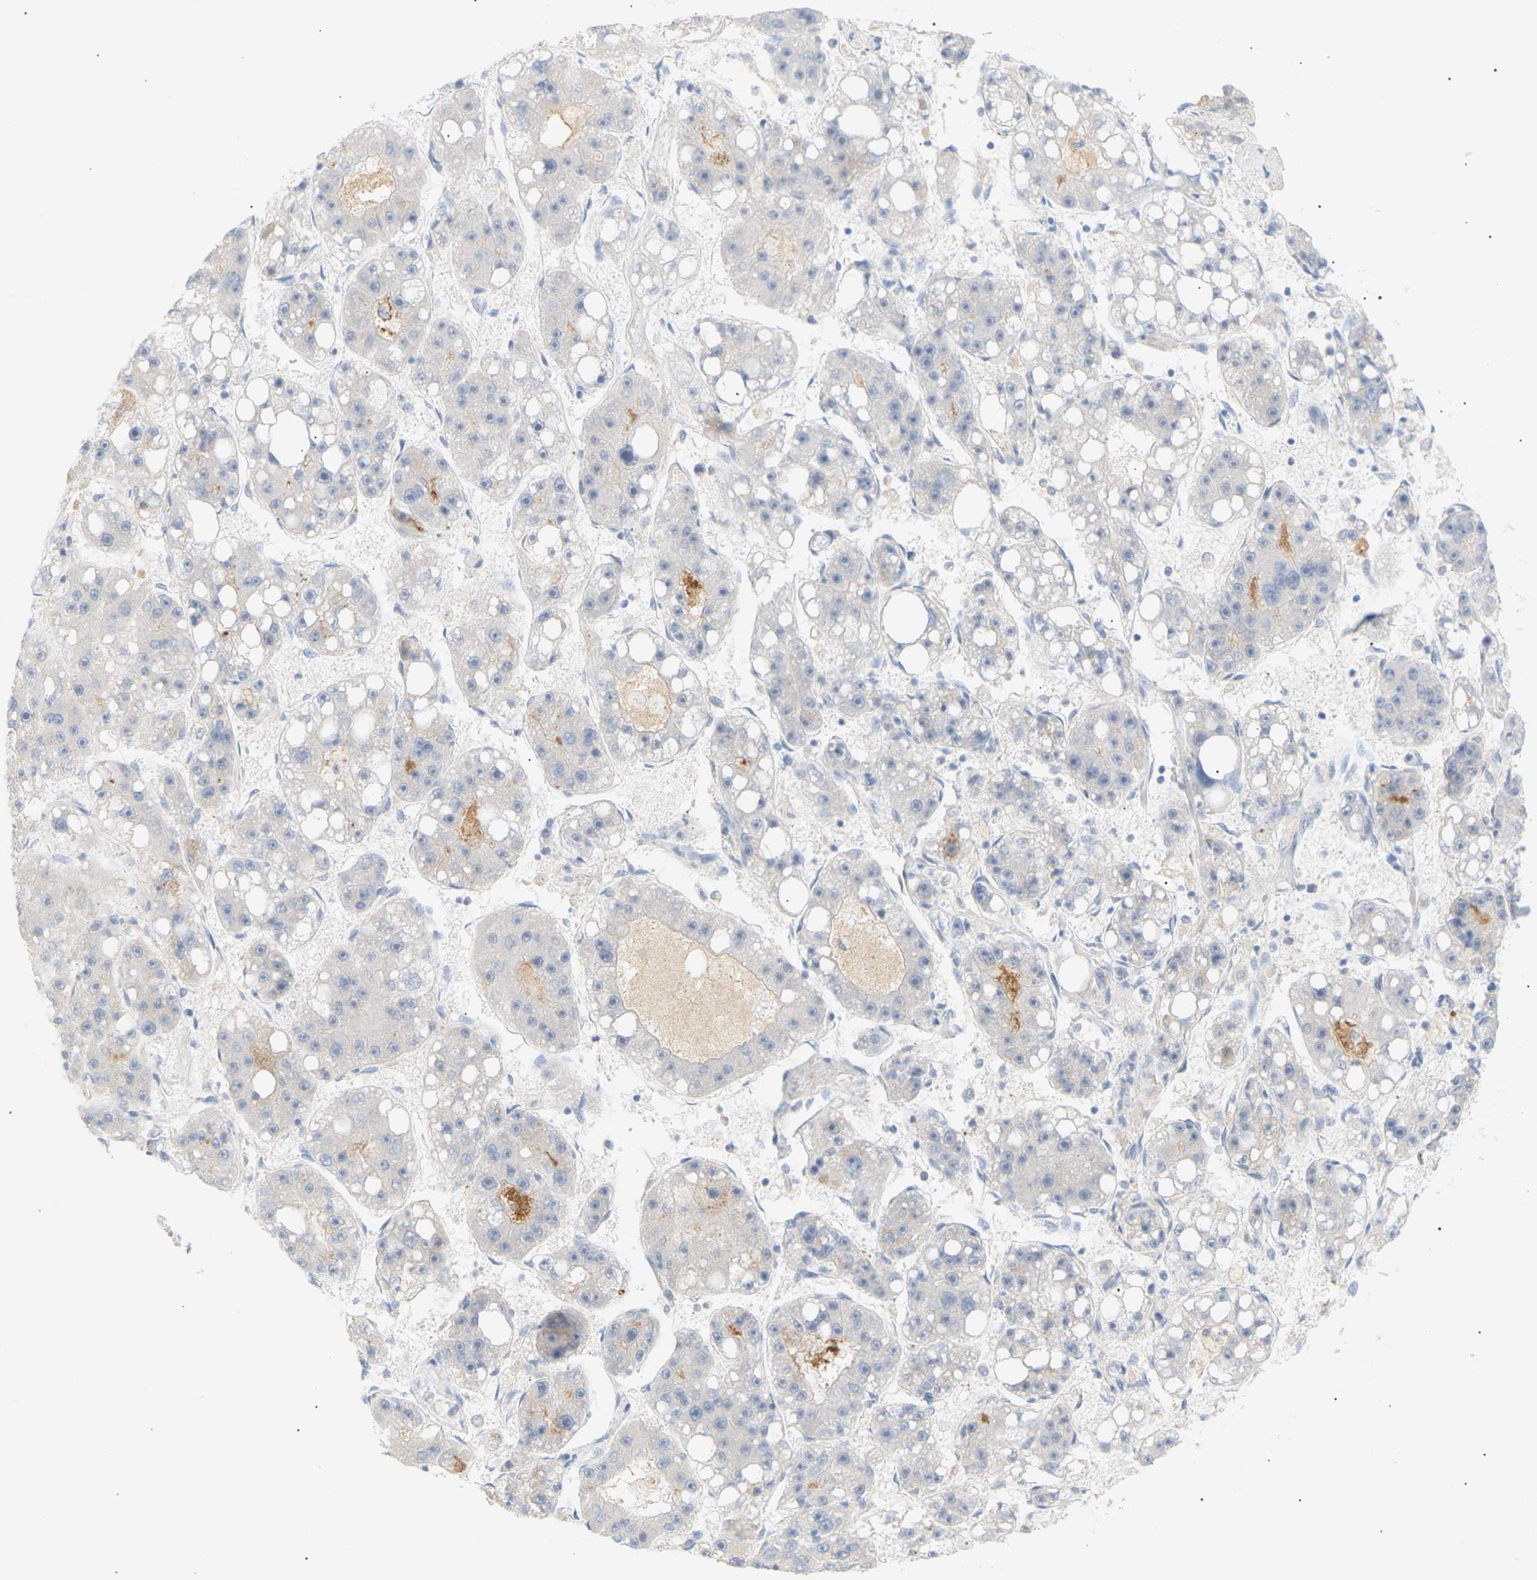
{"staining": {"intensity": "negative", "quantity": "none", "location": "none"}, "tissue": "liver cancer", "cell_type": "Tumor cells", "image_type": "cancer", "snomed": [{"axis": "morphology", "description": "Carcinoma, Hepatocellular, NOS"}, {"axis": "topography", "description": "Liver"}], "caption": "Hepatocellular carcinoma (liver) was stained to show a protein in brown. There is no significant staining in tumor cells.", "gene": "CLU", "patient": {"sex": "female", "age": 61}}